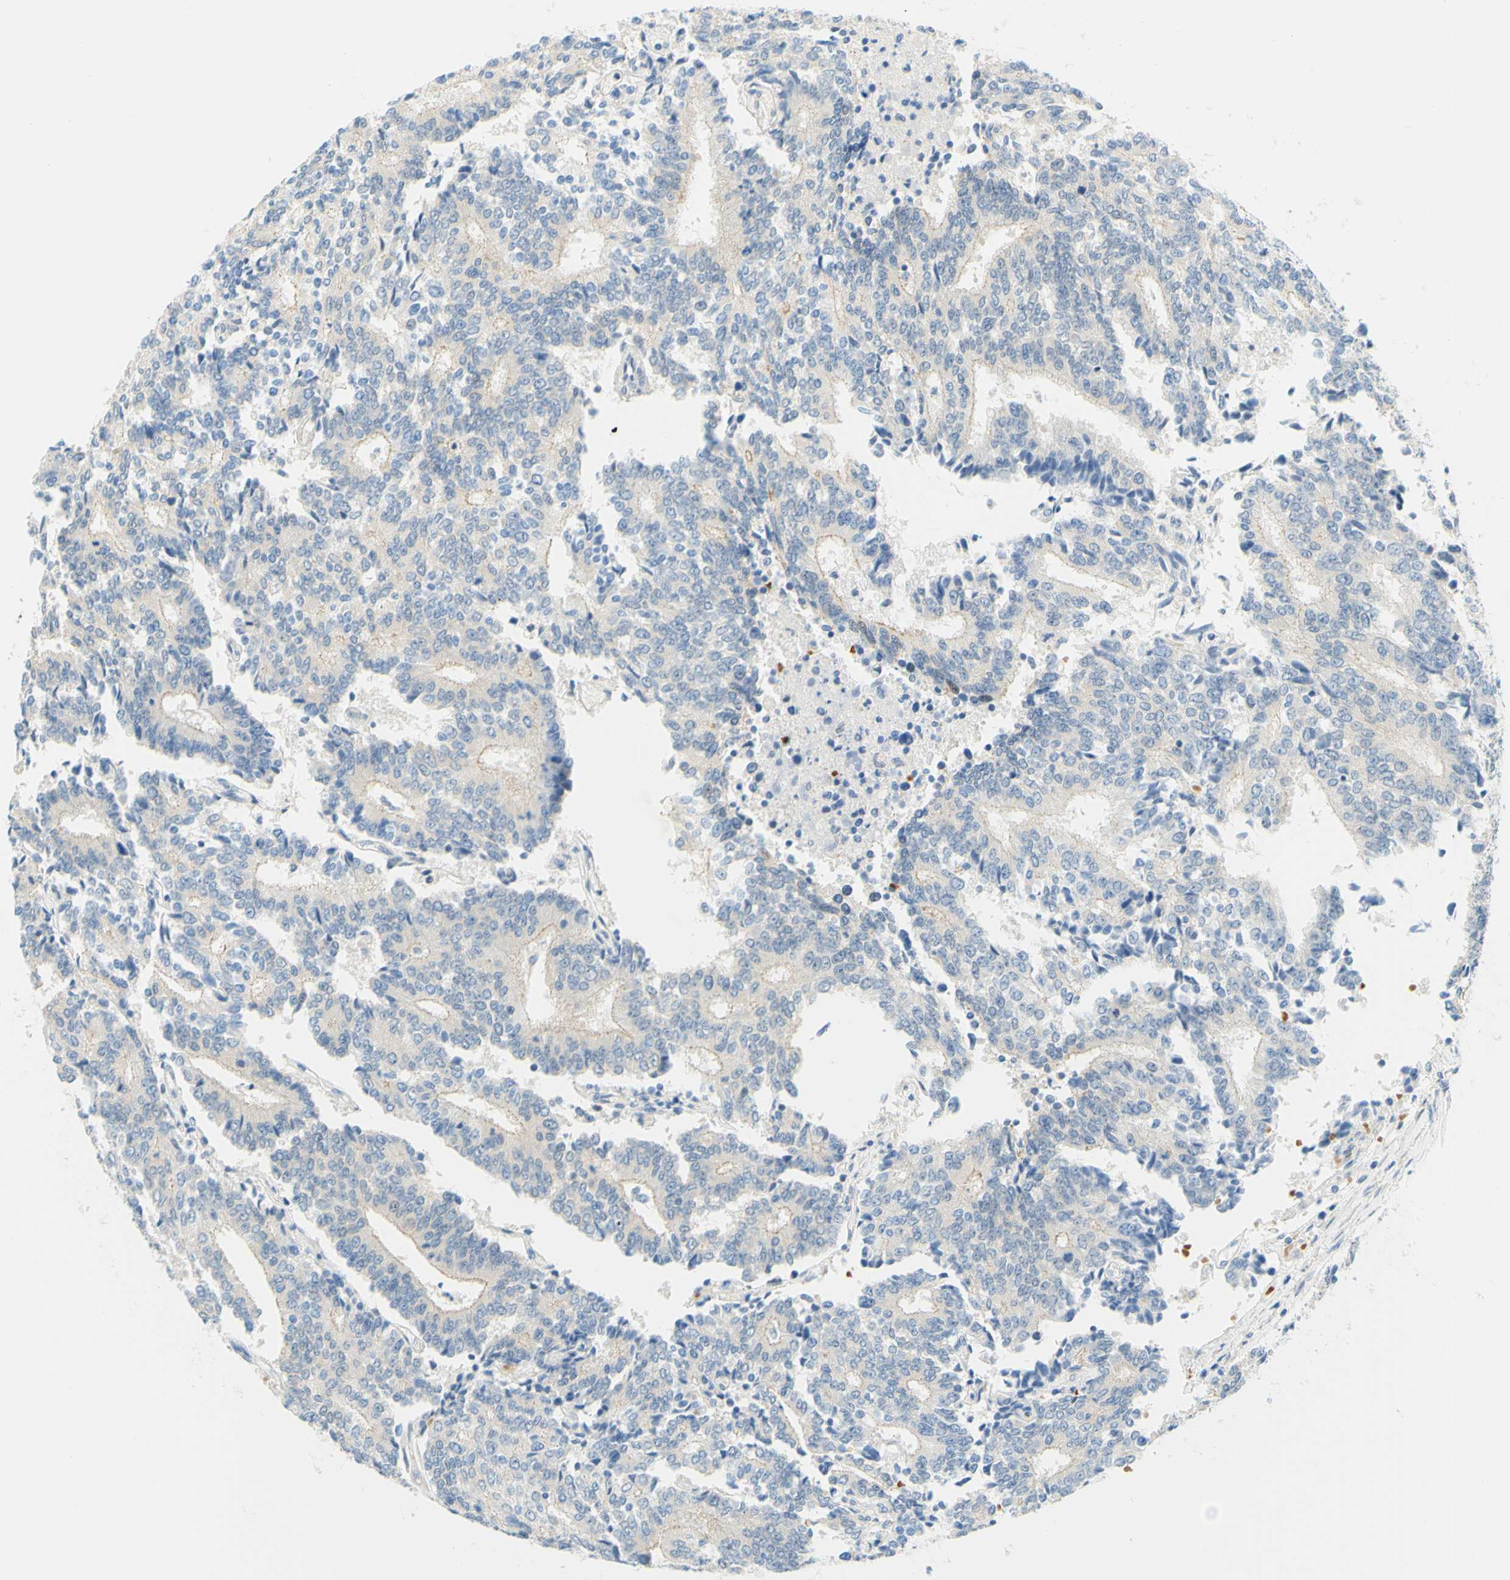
{"staining": {"intensity": "weak", "quantity": "<25%", "location": "cytoplasmic/membranous"}, "tissue": "prostate cancer", "cell_type": "Tumor cells", "image_type": "cancer", "snomed": [{"axis": "morphology", "description": "Normal tissue, NOS"}, {"axis": "morphology", "description": "Adenocarcinoma, High grade"}, {"axis": "topography", "description": "Prostate"}, {"axis": "topography", "description": "Seminal veicle"}], "caption": "Micrograph shows no protein staining in tumor cells of prostate cancer tissue.", "gene": "ENTREP2", "patient": {"sex": "male", "age": 55}}